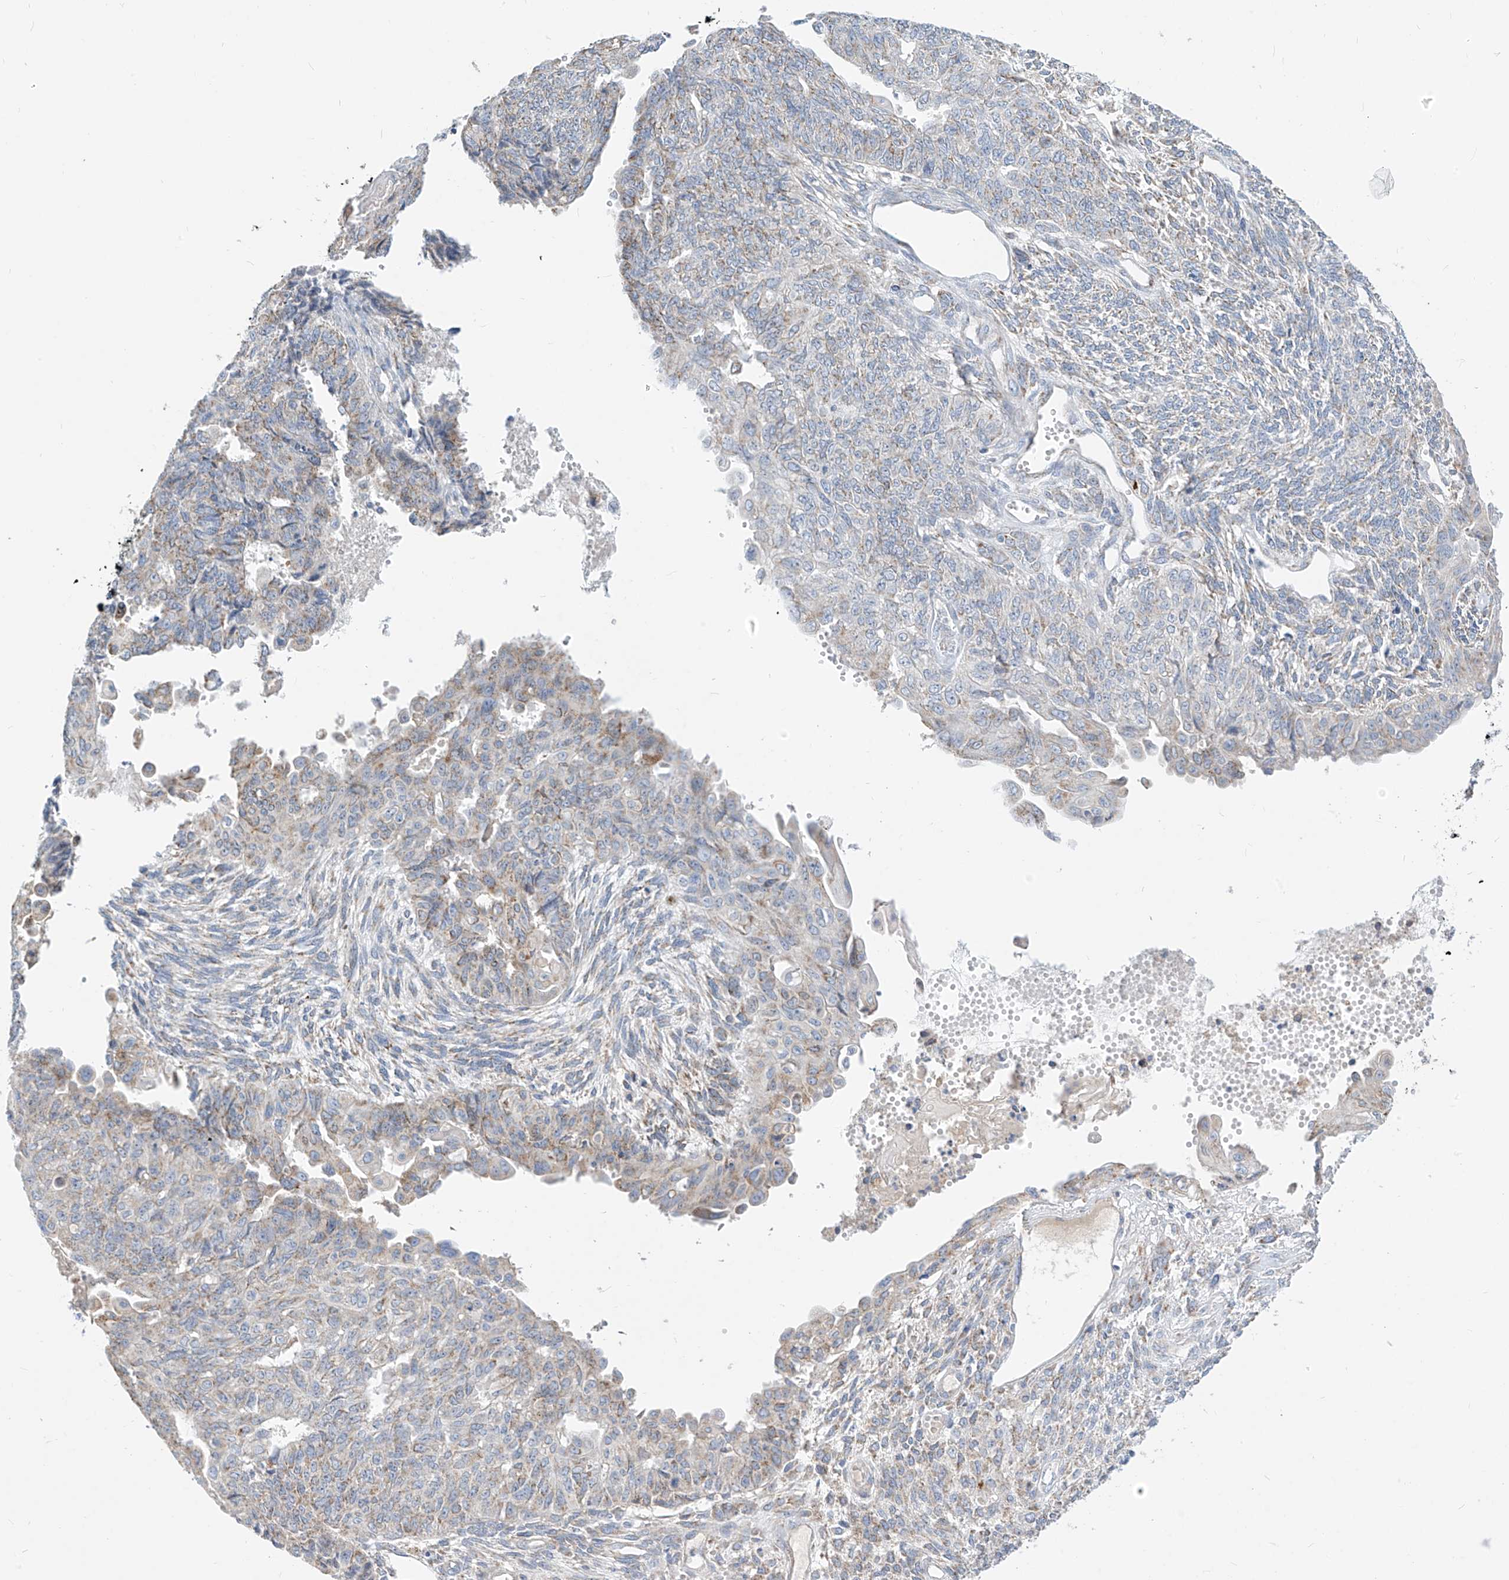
{"staining": {"intensity": "moderate", "quantity": "25%-75%", "location": "cytoplasmic/membranous"}, "tissue": "endometrial cancer", "cell_type": "Tumor cells", "image_type": "cancer", "snomed": [{"axis": "morphology", "description": "Adenocarcinoma, NOS"}, {"axis": "topography", "description": "Endometrium"}], "caption": "Endometrial cancer stained with a brown dye shows moderate cytoplasmic/membranous positive positivity in approximately 25%-75% of tumor cells.", "gene": "RASA2", "patient": {"sex": "female", "age": 32}}